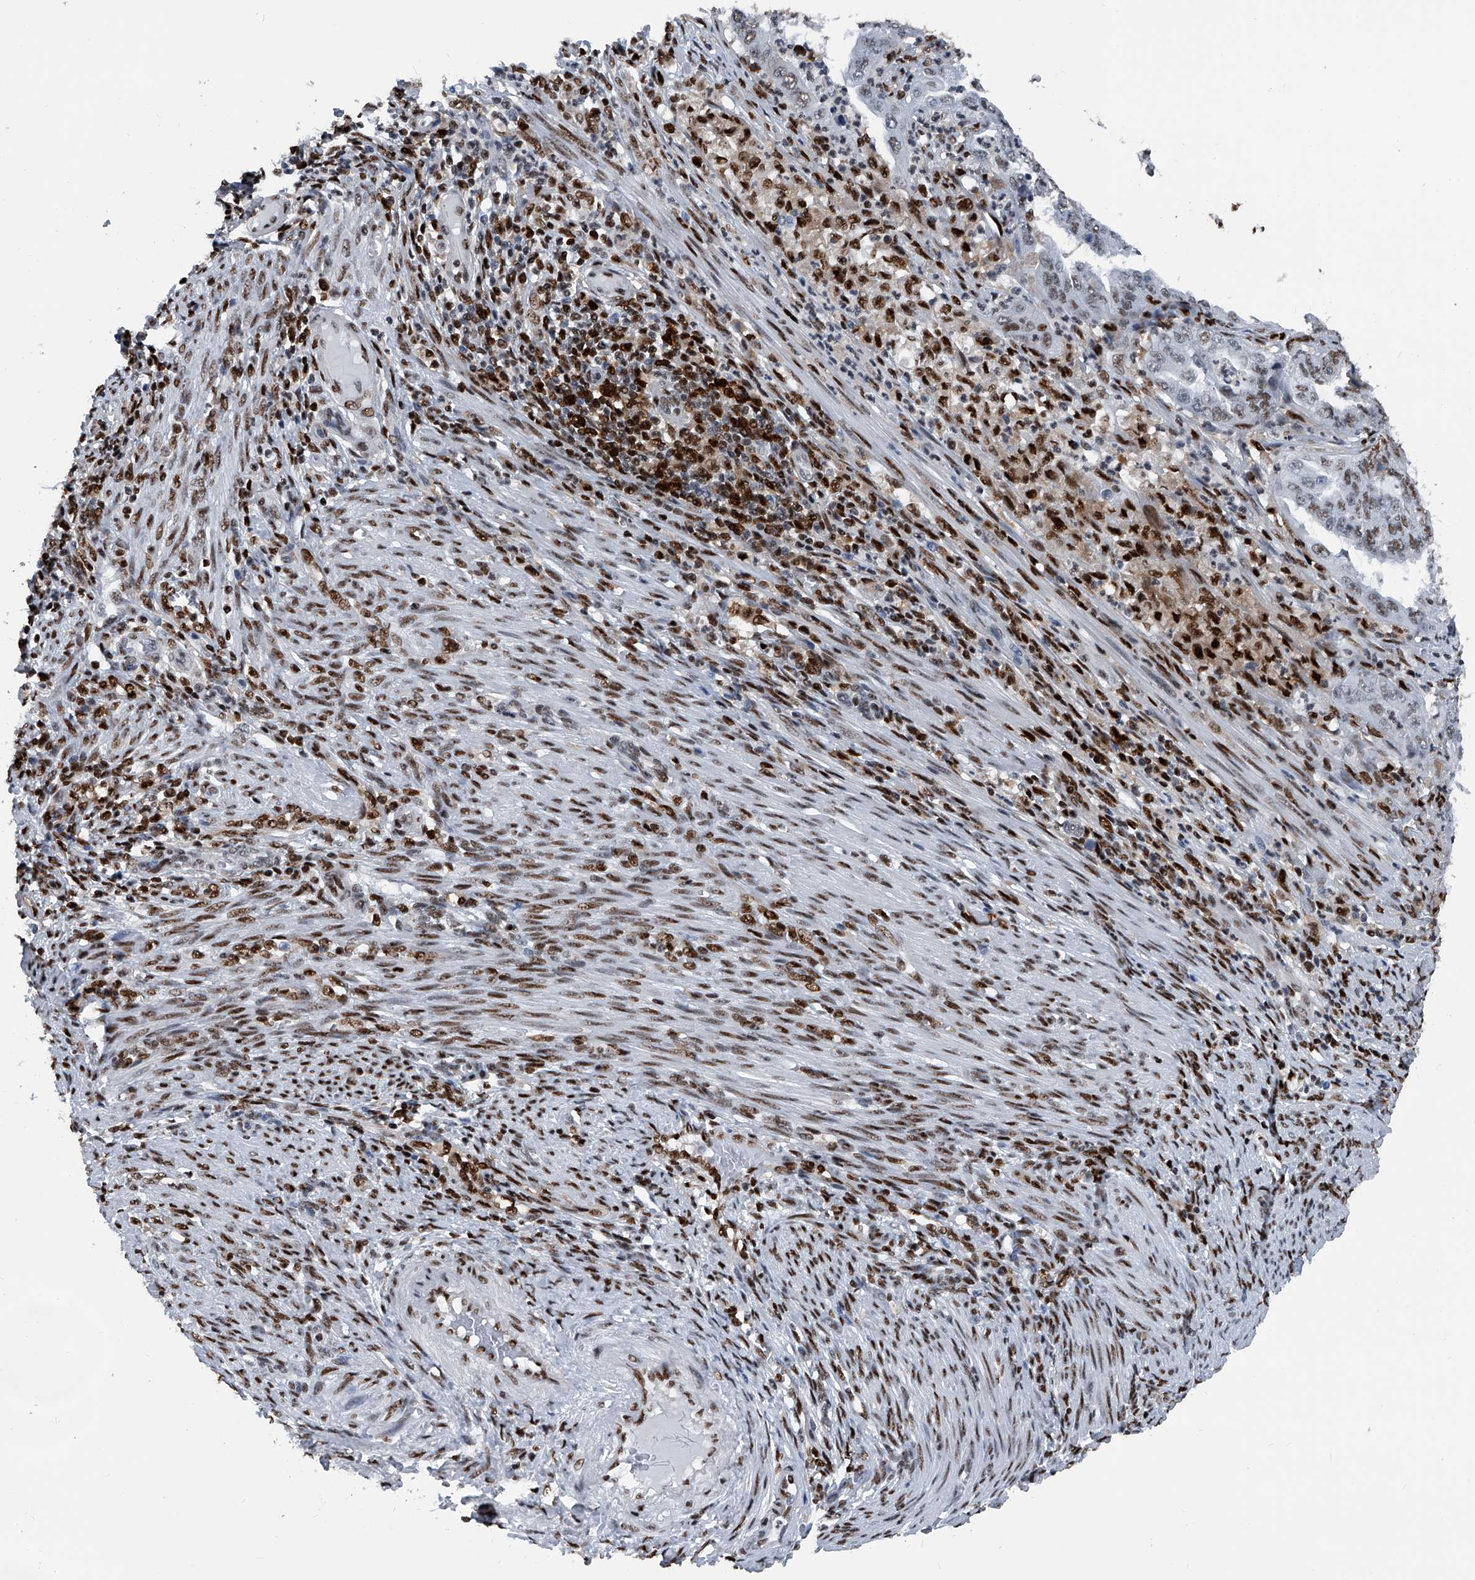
{"staining": {"intensity": "moderate", "quantity": "25%-75%", "location": "nuclear"}, "tissue": "endometrial cancer", "cell_type": "Tumor cells", "image_type": "cancer", "snomed": [{"axis": "morphology", "description": "Adenocarcinoma, NOS"}, {"axis": "topography", "description": "Endometrium"}], "caption": "Human endometrial cancer stained with a protein marker reveals moderate staining in tumor cells.", "gene": "FKBP5", "patient": {"sex": "female", "age": 51}}